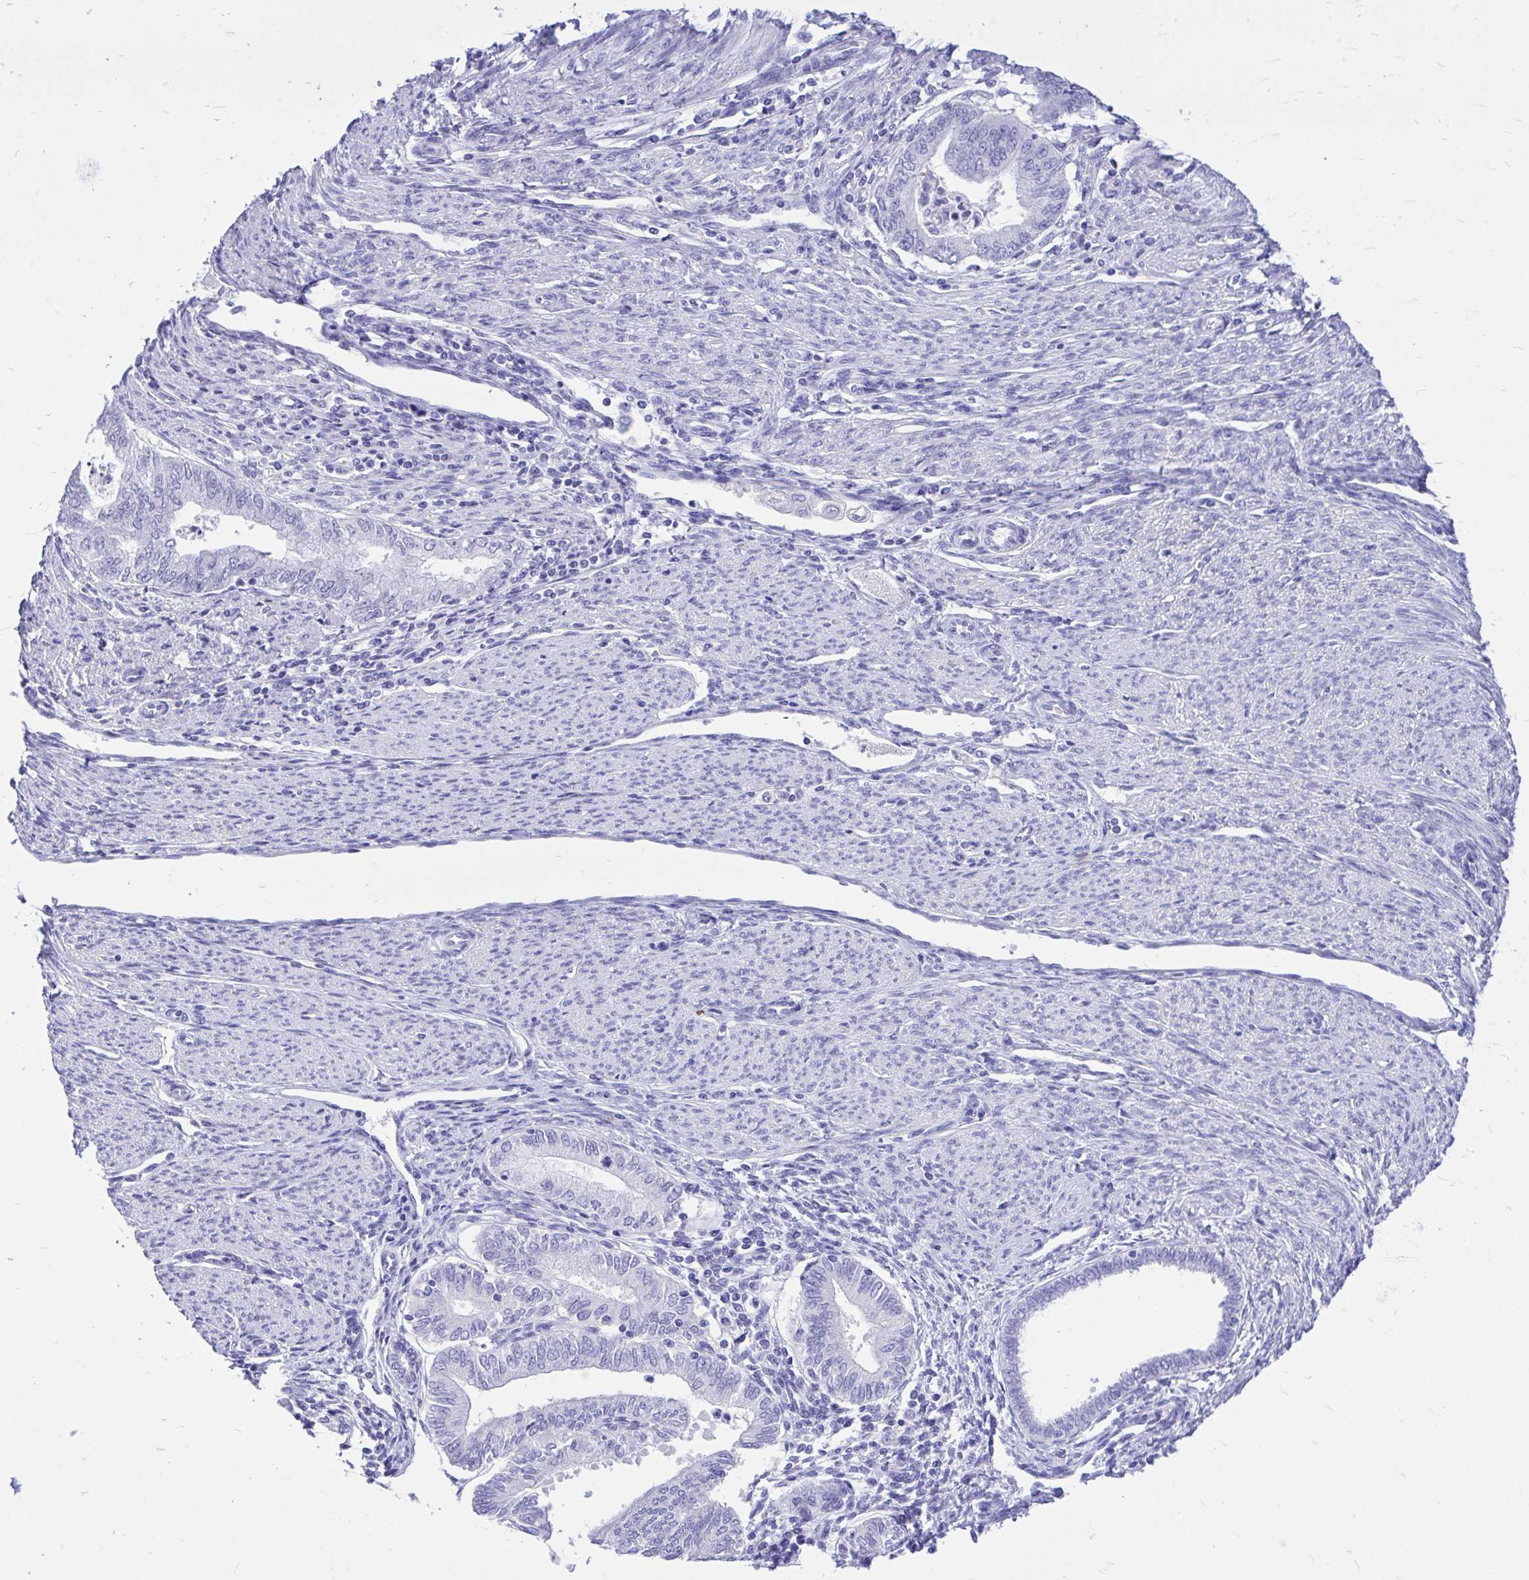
{"staining": {"intensity": "negative", "quantity": "none", "location": "none"}, "tissue": "endometrial cancer", "cell_type": "Tumor cells", "image_type": "cancer", "snomed": [{"axis": "morphology", "description": "Adenocarcinoma, NOS"}, {"axis": "topography", "description": "Endometrium"}], "caption": "This is a image of immunohistochemistry (IHC) staining of endometrial cancer (adenocarcinoma), which shows no positivity in tumor cells.", "gene": "MON1A", "patient": {"sex": "female", "age": 79}}